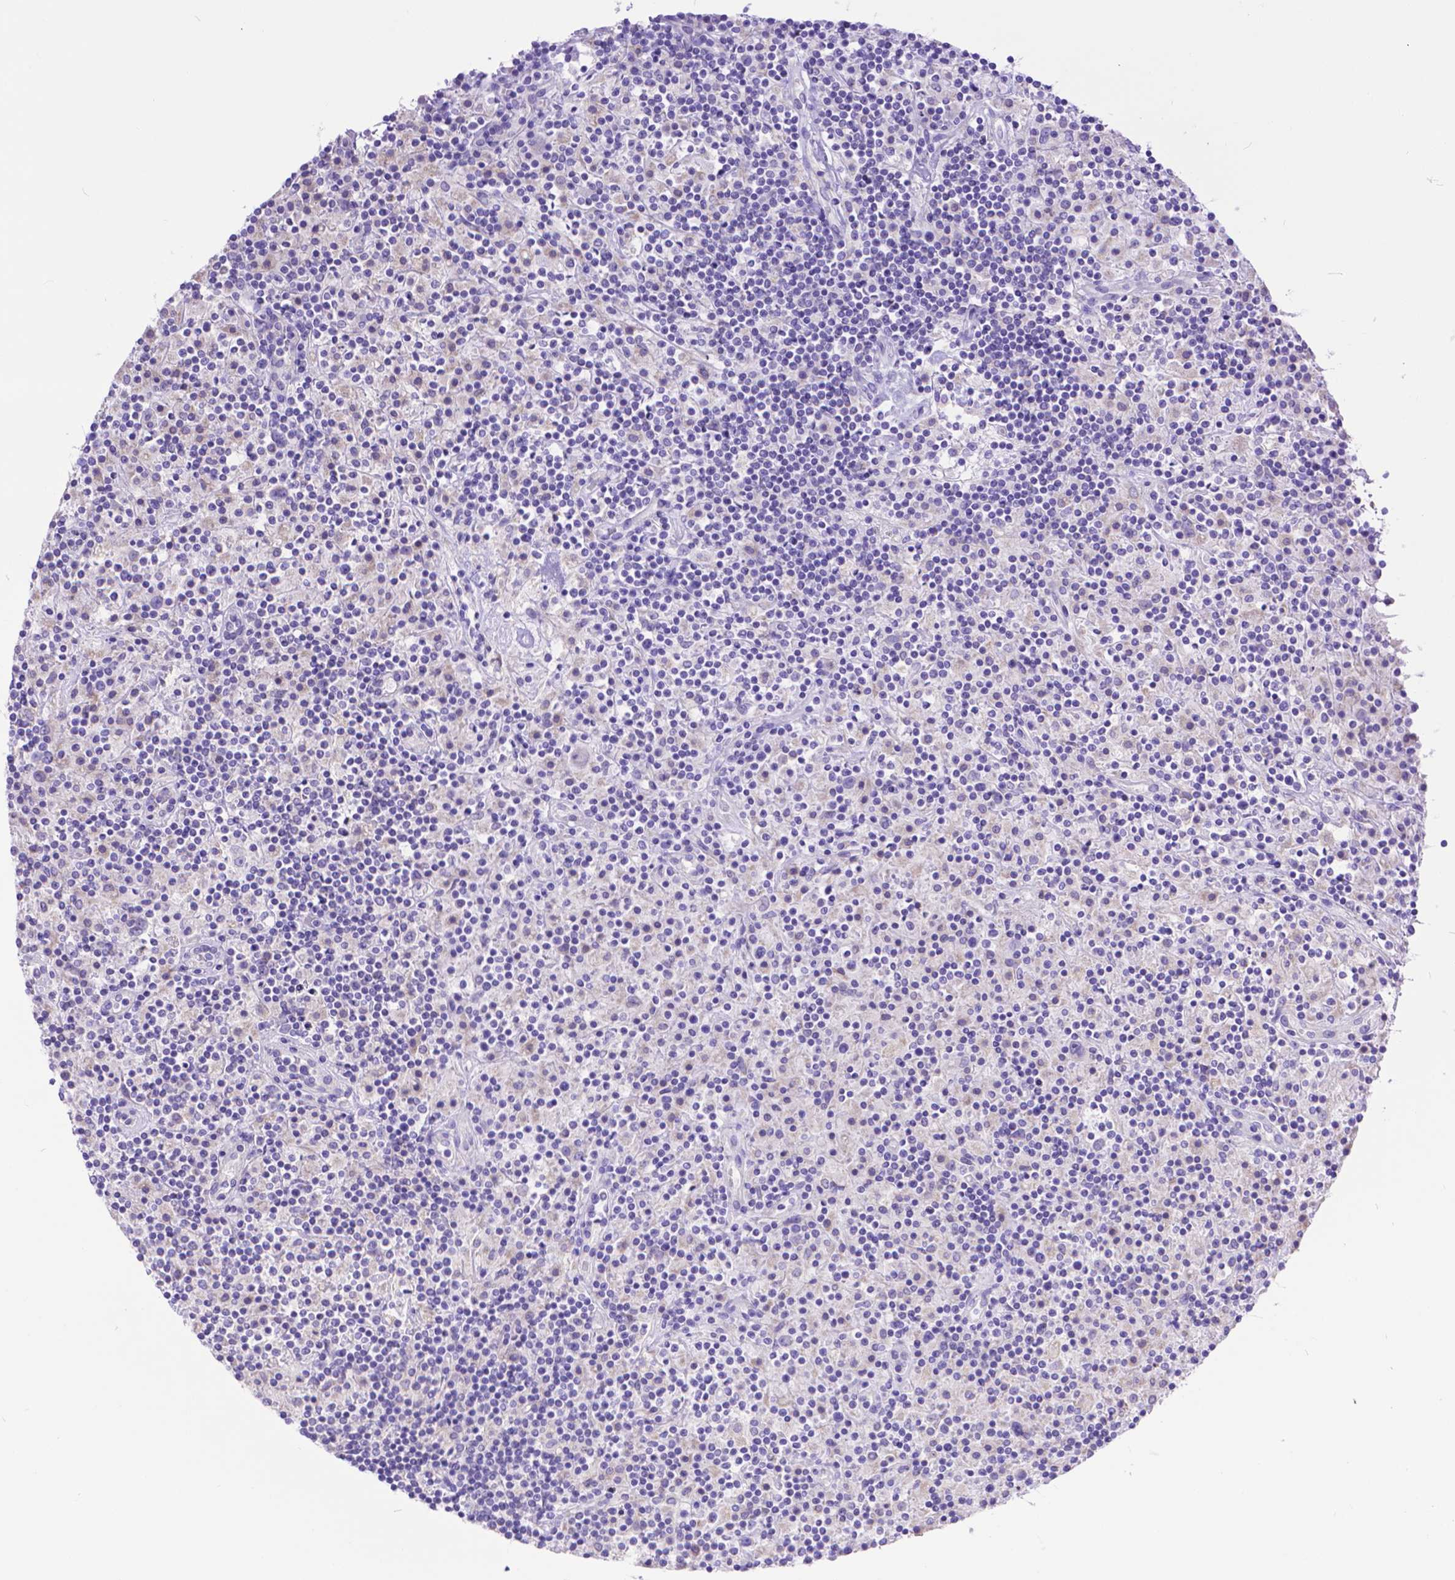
{"staining": {"intensity": "negative", "quantity": "none", "location": "none"}, "tissue": "lymphoma", "cell_type": "Tumor cells", "image_type": "cancer", "snomed": [{"axis": "morphology", "description": "Hodgkin's disease, NOS"}, {"axis": "topography", "description": "Lymph node"}], "caption": "The immunohistochemistry (IHC) histopathology image has no significant staining in tumor cells of Hodgkin's disease tissue. (Immunohistochemistry (ihc), brightfield microscopy, high magnification).", "gene": "DHRS2", "patient": {"sex": "male", "age": 70}}